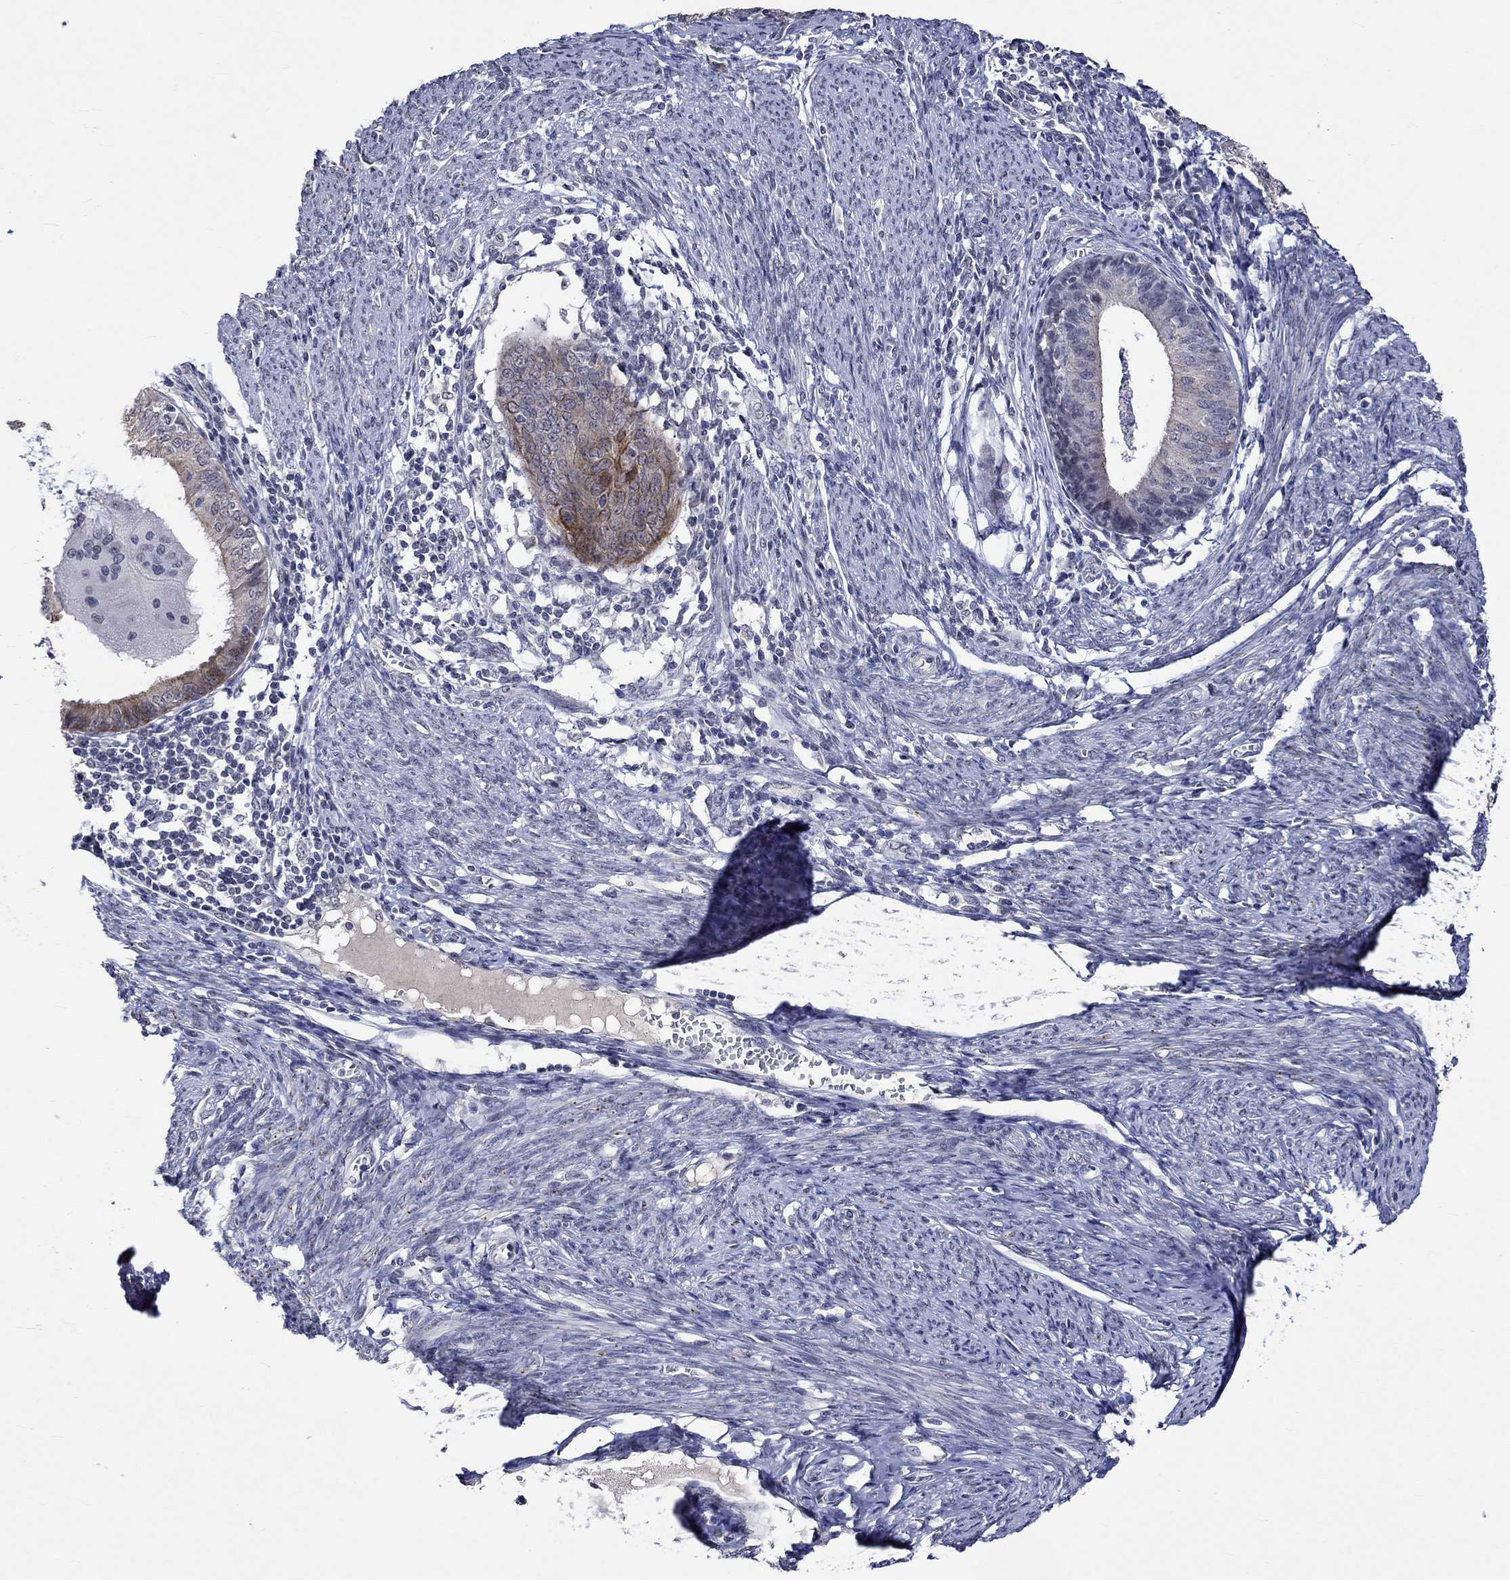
{"staining": {"intensity": "strong", "quantity": "<25%", "location": "cytoplasmic/membranous"}, "tissue": "endometrial cancer", "cell_type": "Tumor cells", "image_type": "cancer", "snomed": [{"axis": "morphology", "description": "Adenocarcinoma, NOS"}, {"axis": "topography", "description": "Endometrium"}], "caption": "Endometrial adenocarcinoma stained with IHC exhibits strong cytoplasmic/membranous positivity in about <25% of tumor cells. The staining is performed using DAB brown chromogen to label protein expression. The nuclei are counter-stained blue using hematoxylin.", "gene": "DDX3Y", "patient": {"sex": "female", "age": 57}}